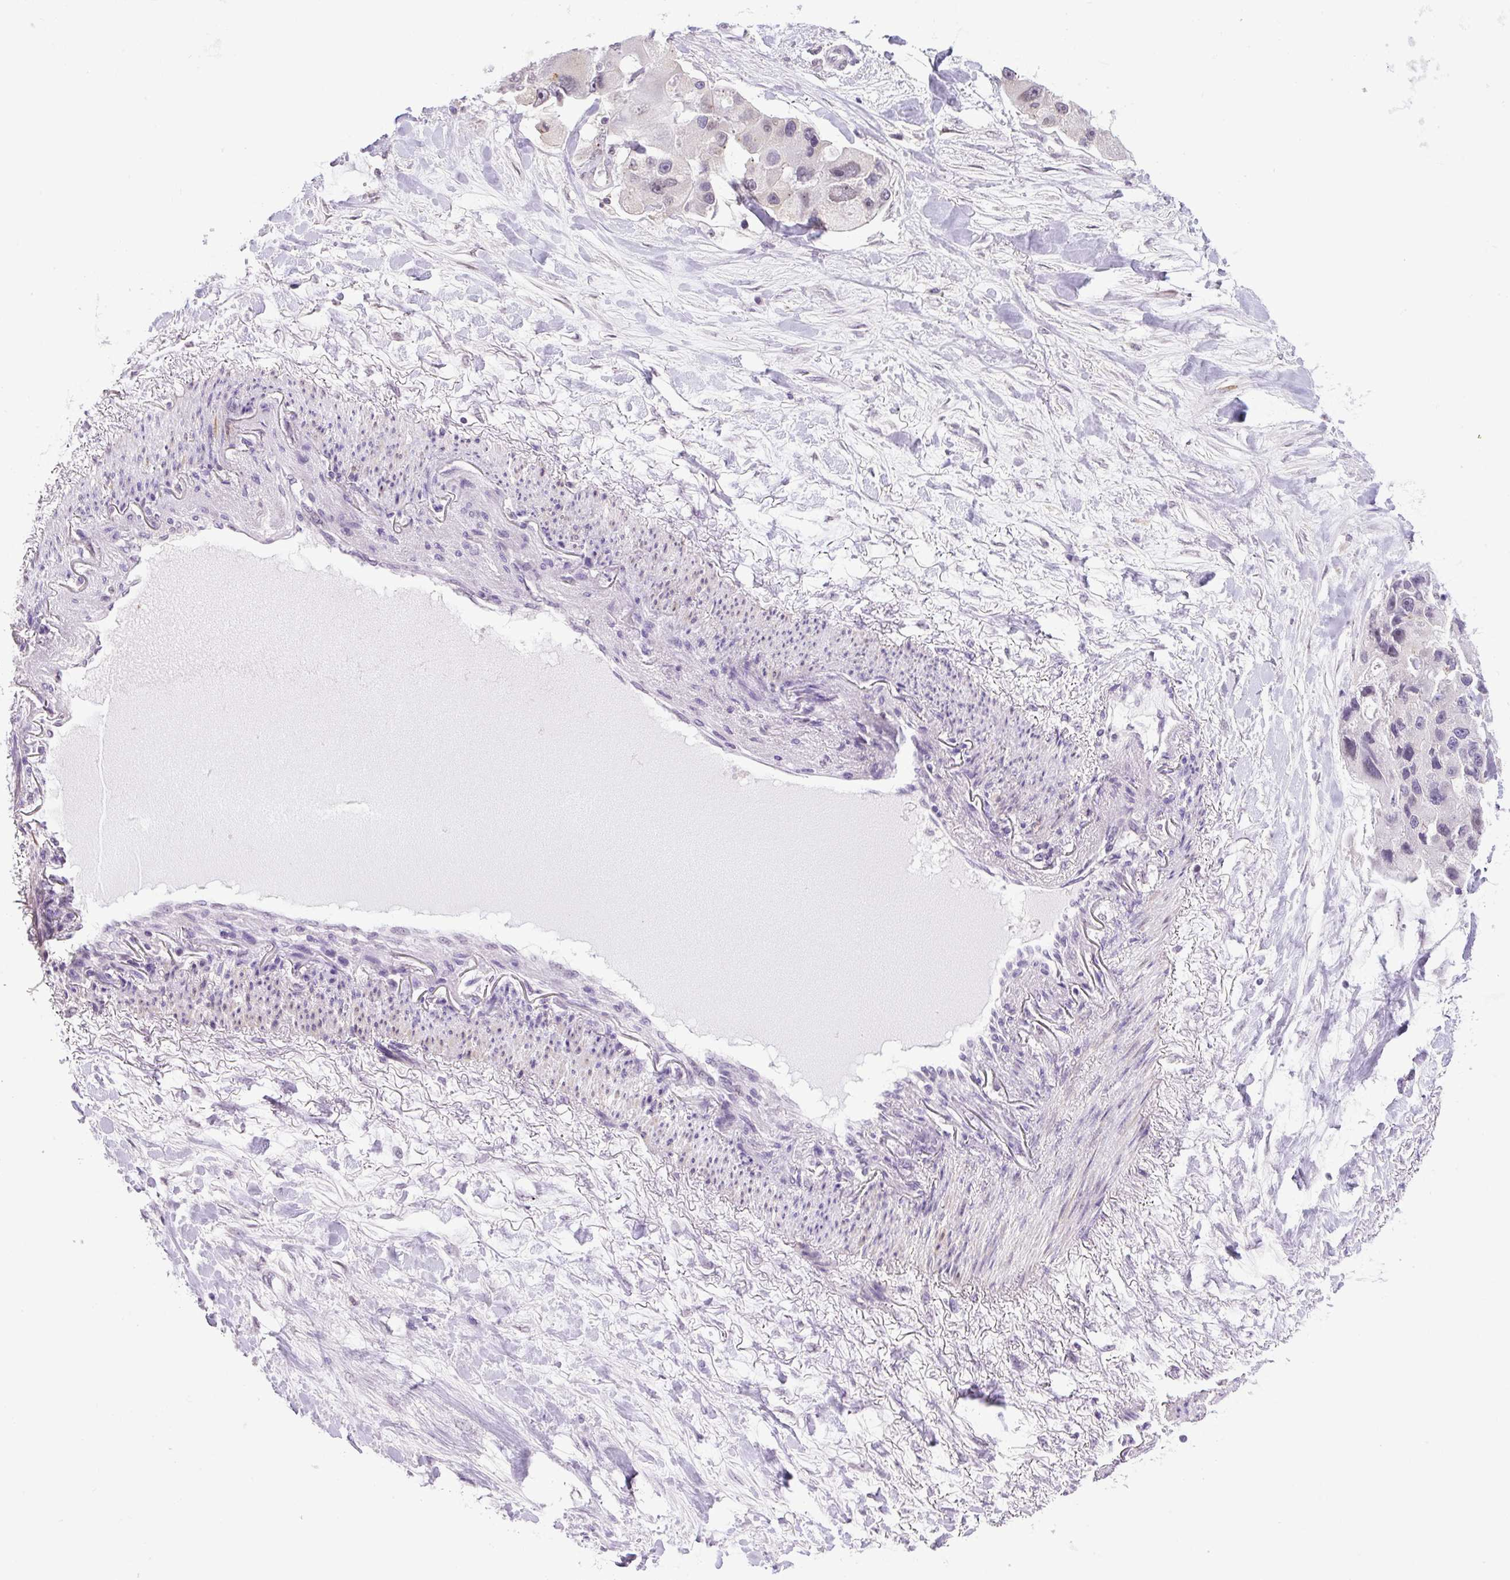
{"staining": {"intensity": "weak", "quantity": "<25%", "location": "nuclear"}, "tissue": "lung cancer", "cell_type": "Tumor cells", "image_type": "cancer", "snomed": [{"axis": "morphology", "description": "Adenocarcinoma, NOS"}, {"axis": "topography", "description": "Lung"}], "caption": "Tumor cells are negative for brown protein staining in lung adenocarcinoma. Brightfield microscopy of immunohistochemistry stained with DAB (brown) and hematoxylin (blue), captured at high magnification.", "gene": "KPNA1", "patient": {"sex": "female", "age": 54}}